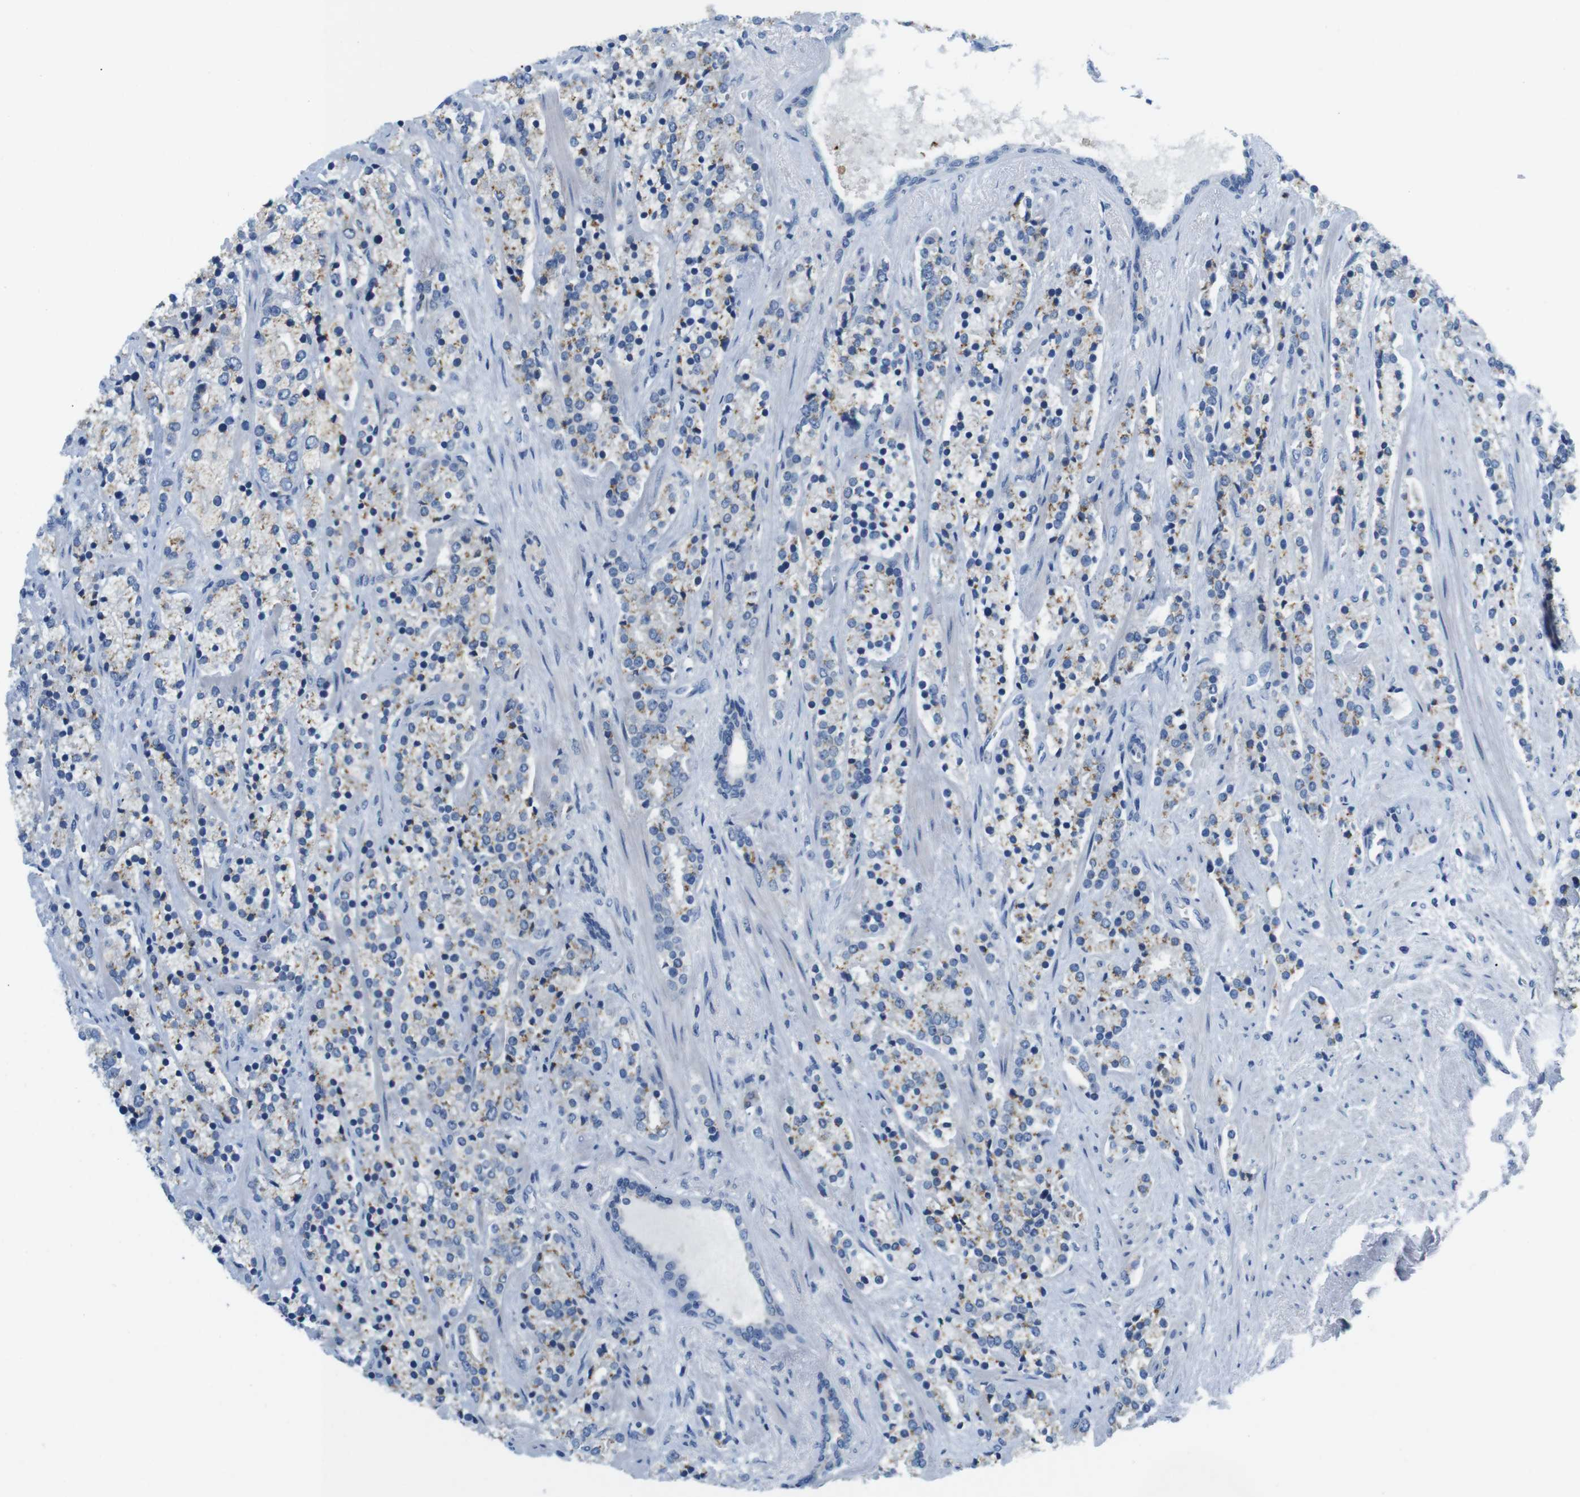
{"staining": {"intensity": "weak", "quantity": ">75%", "location": "cytoplasmic/membranous"}, "tissue": "prostate cancer", "cell_type": "Tumor cells", "image_type": "cancer", "snomed": [{"axis": "morphology", "description": "Adenocarcinoma, High grade"}, {"axis": "topography", "description": "Prostate"}], "caption": "Protein expression analysis of adenocarcinoma (high-grade) (prostate) reveals weak cytoplasmic/membranous staining in approximately >75% of tumor cells. The staining was performed using DAB (3,3'-diaminobenzidine) to visualize the protein expression in brown, while the nuclei were stained in blue with hematoxylin (Magnification: 20x).", "gene": "GOLGA2", "patient": {"sex": "male", "age": 71}}